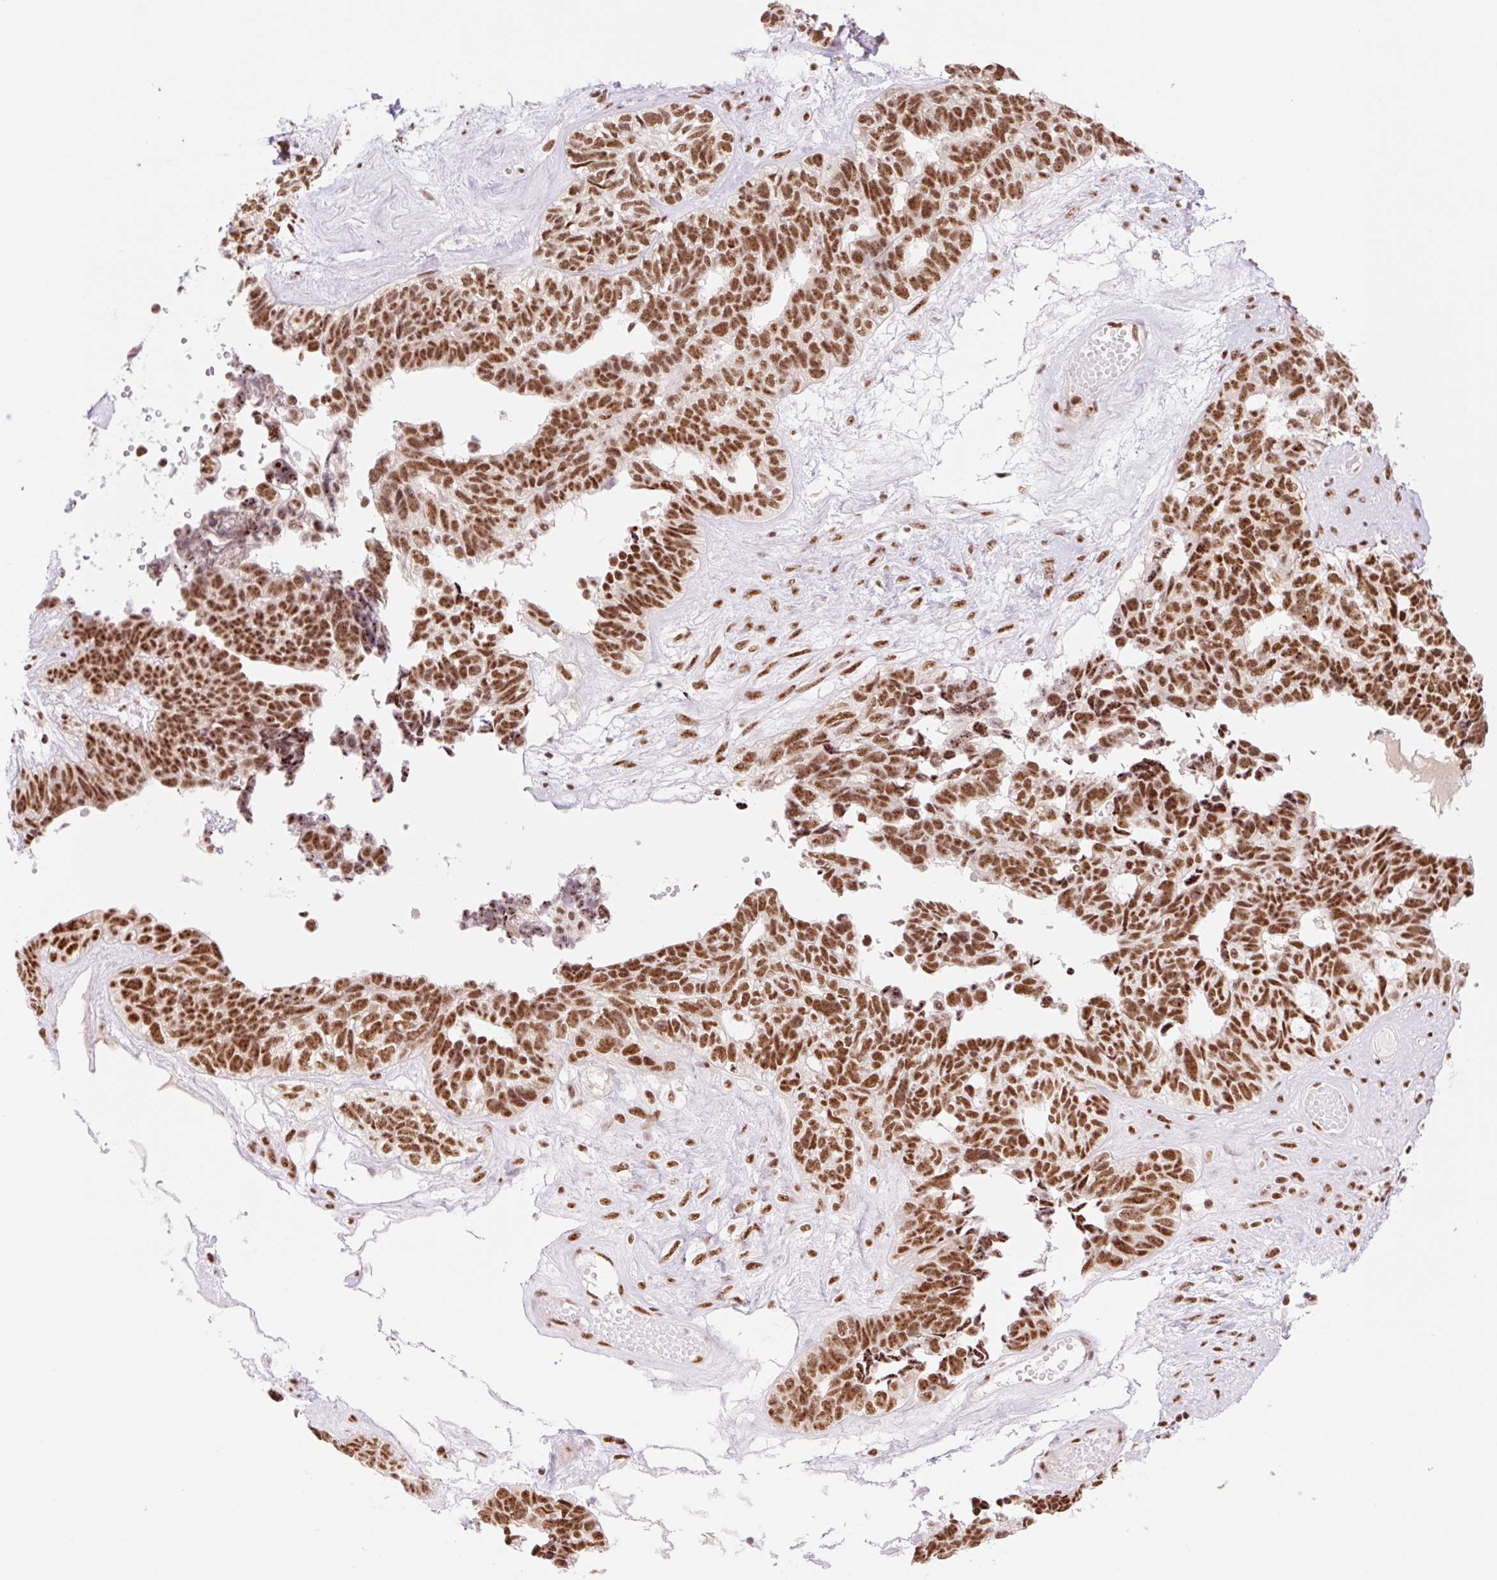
{"staining": {"intensity": "strong", "quantity": ">75%", "location": "nuclear"}, "tissue": "ovarian cancer", "cell_type": "Tumor cells", "image_type": "cancer", "snomed": [{"axis": "morphology", "description": "Cystadenocarcinoma, serous, NOS"}, {"axis": "topography", "description": "Ovary"}], "caption": "There is high levels of strong nuclear staining in tumor cells of serous cystadenocarcinoma (ovarian), as demonstrated by immunohistochemical staining (brown color).", "gene": "PRDM11", "patient": {"sex": "female", "age": 79}}